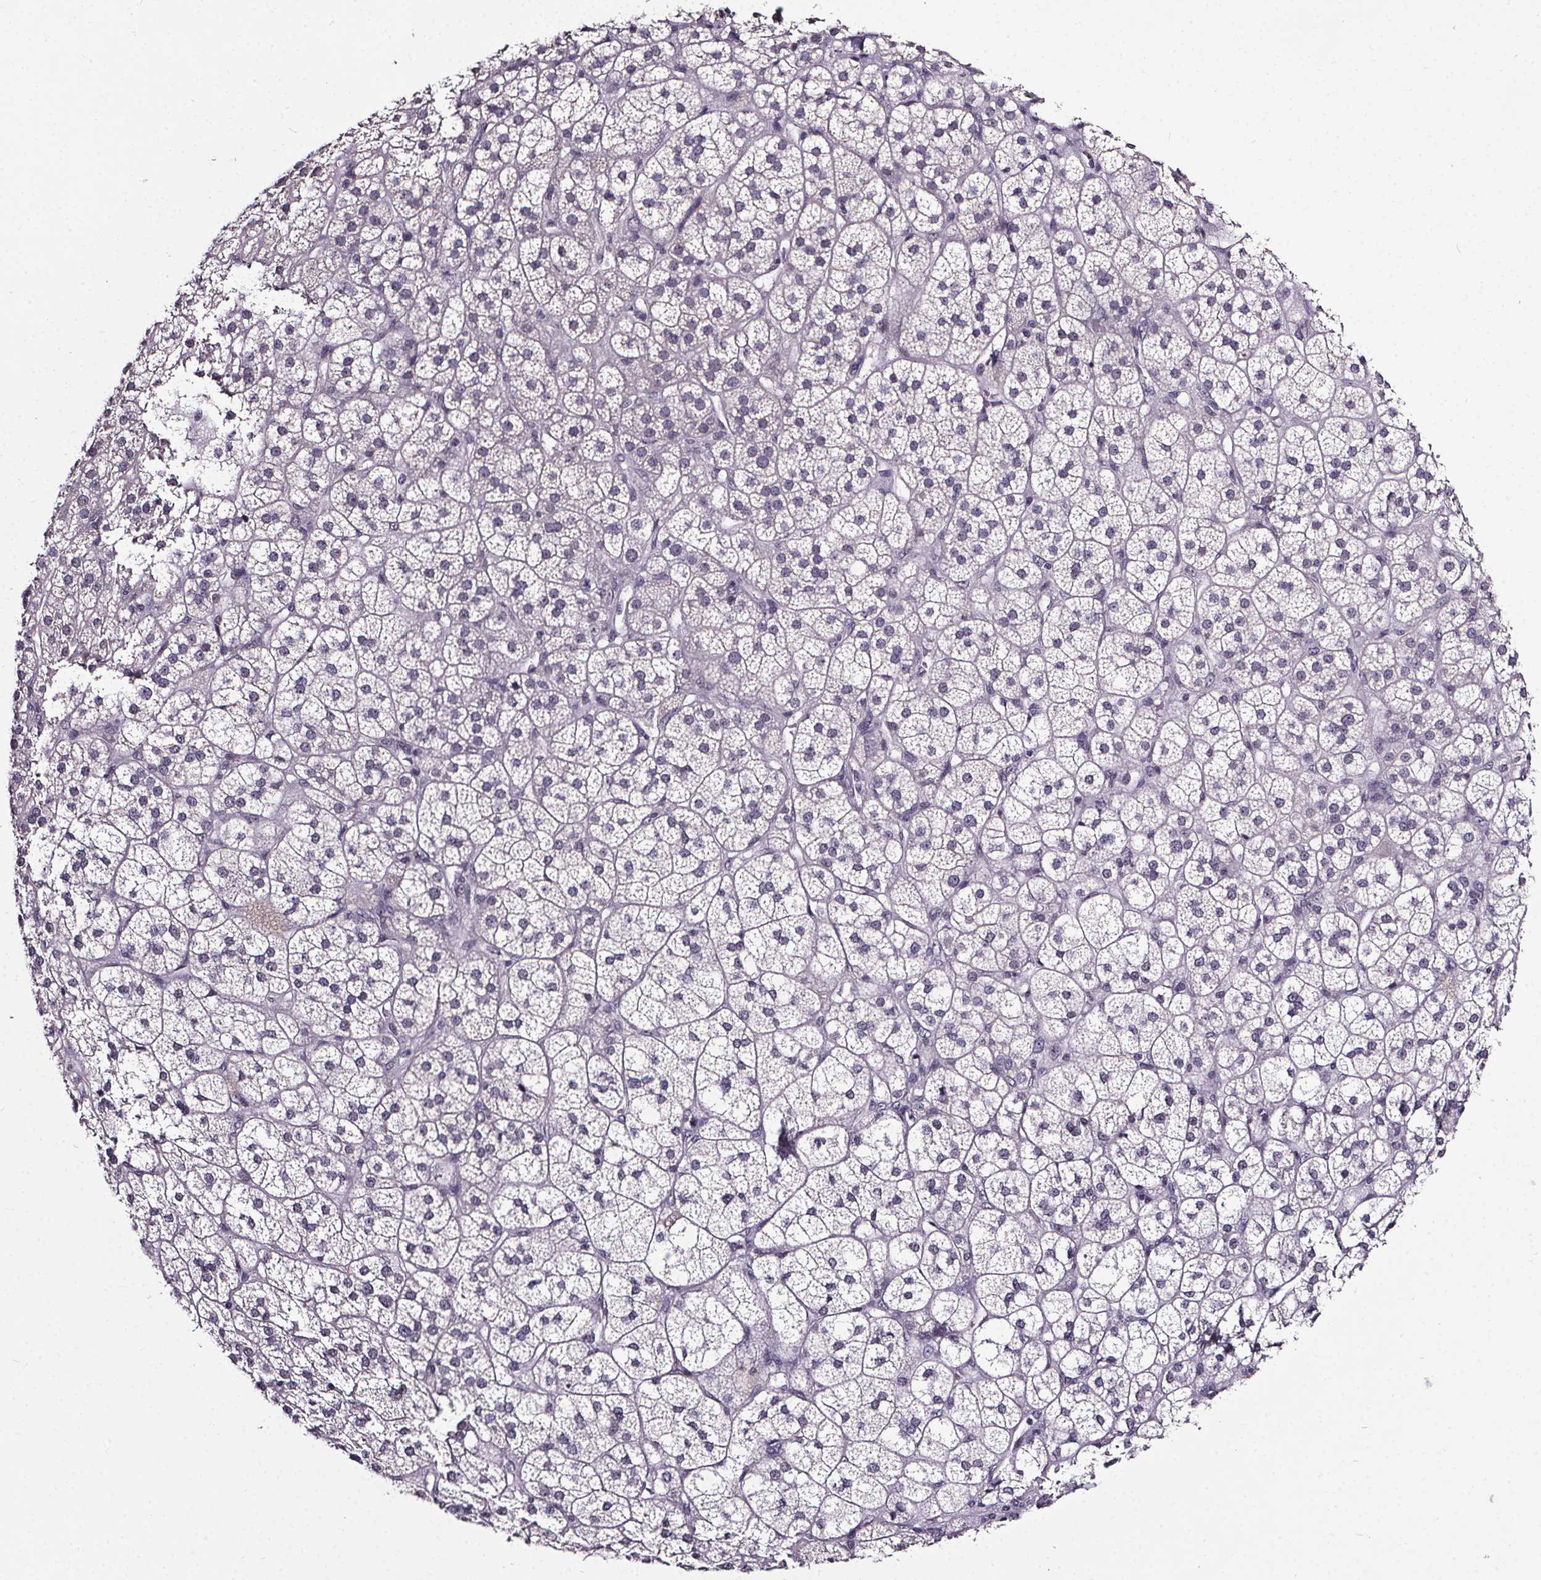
{"staining": {"intensity": "negative", "quantity": "none", "location": "none"}, "tissue": "adrenal gland", "cell_type": "Glandular cells", "image_type": "normal", "snomed": [{"axis": "morphology", "description": "Normal tissue, NOS"}, {"axis": "topography", "description": "Adrenal gland"}], "caption": "DAB immunohistochemical staining of unremarkable human adrenal gland displays no significant expression in glandular cells. (Stains: DAB (3,3'-diaminobenzidine) immunohistochemistry with hematoxylin counter stain, Microscopy: brightfield microscopy at high magnification).", "gene": "NKX6", "patient": {"sex": "female", "age": 60}}